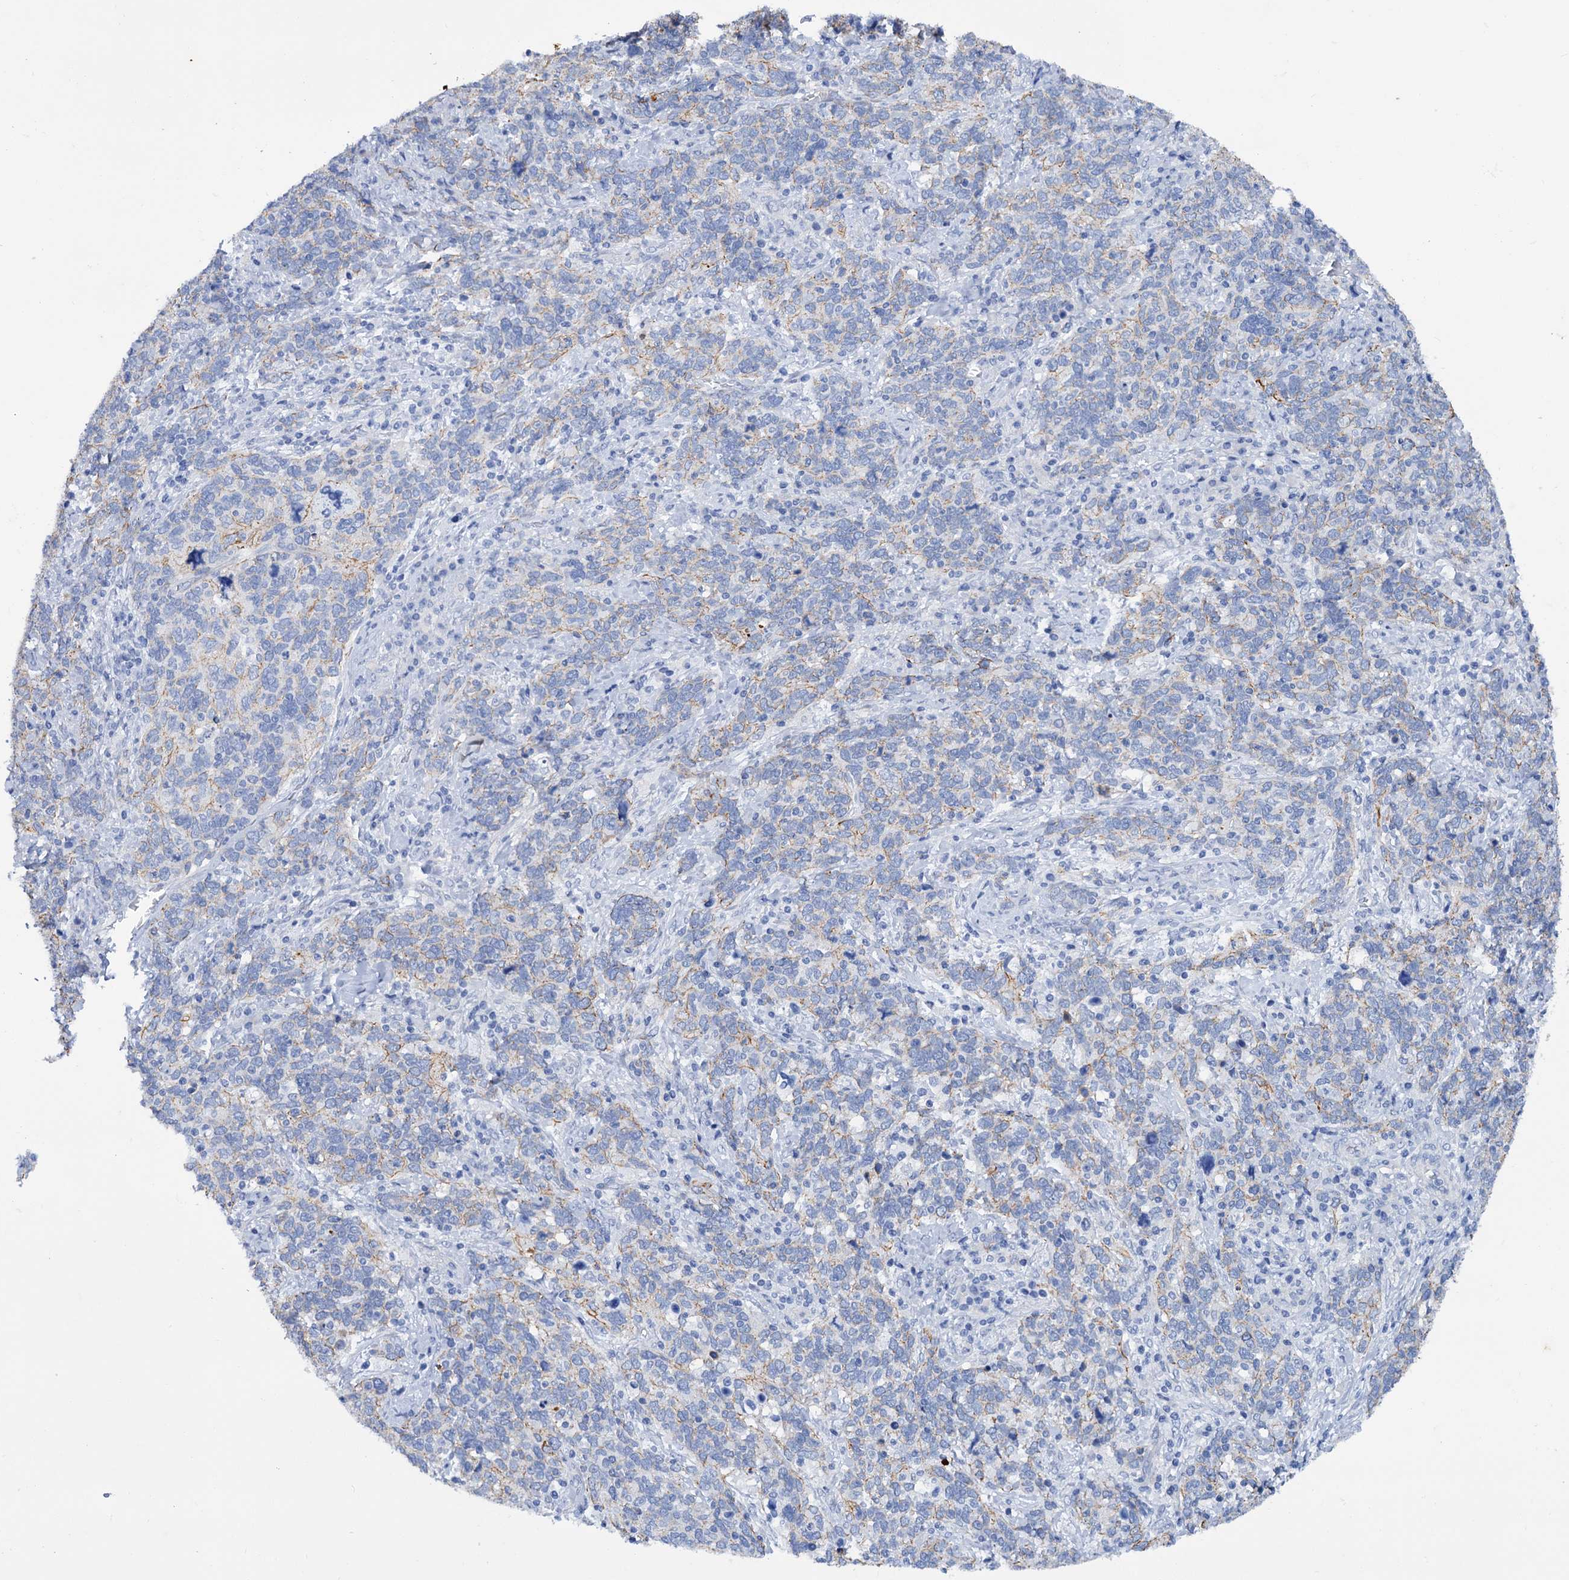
{"staining": {"intensity": "weak", "quantity": "<25%", "location": "cytoplasmic/membranous"}, "tissue": "cervical cancer", "cell_type": "Tumor cells", "image_type": "cancer", "snomed": [{"axis": "morphology", "description": "Squamous cell carcinoma, NOS"}, {"axis": "topography", "description": "Cervix"}], "caption": "The histopathology image shows no significant positivity in tumor cells of squamous cell carcinoma (cervical).", "gene": "FAAP20", "patient": {"sex": "female", "age": 41}}